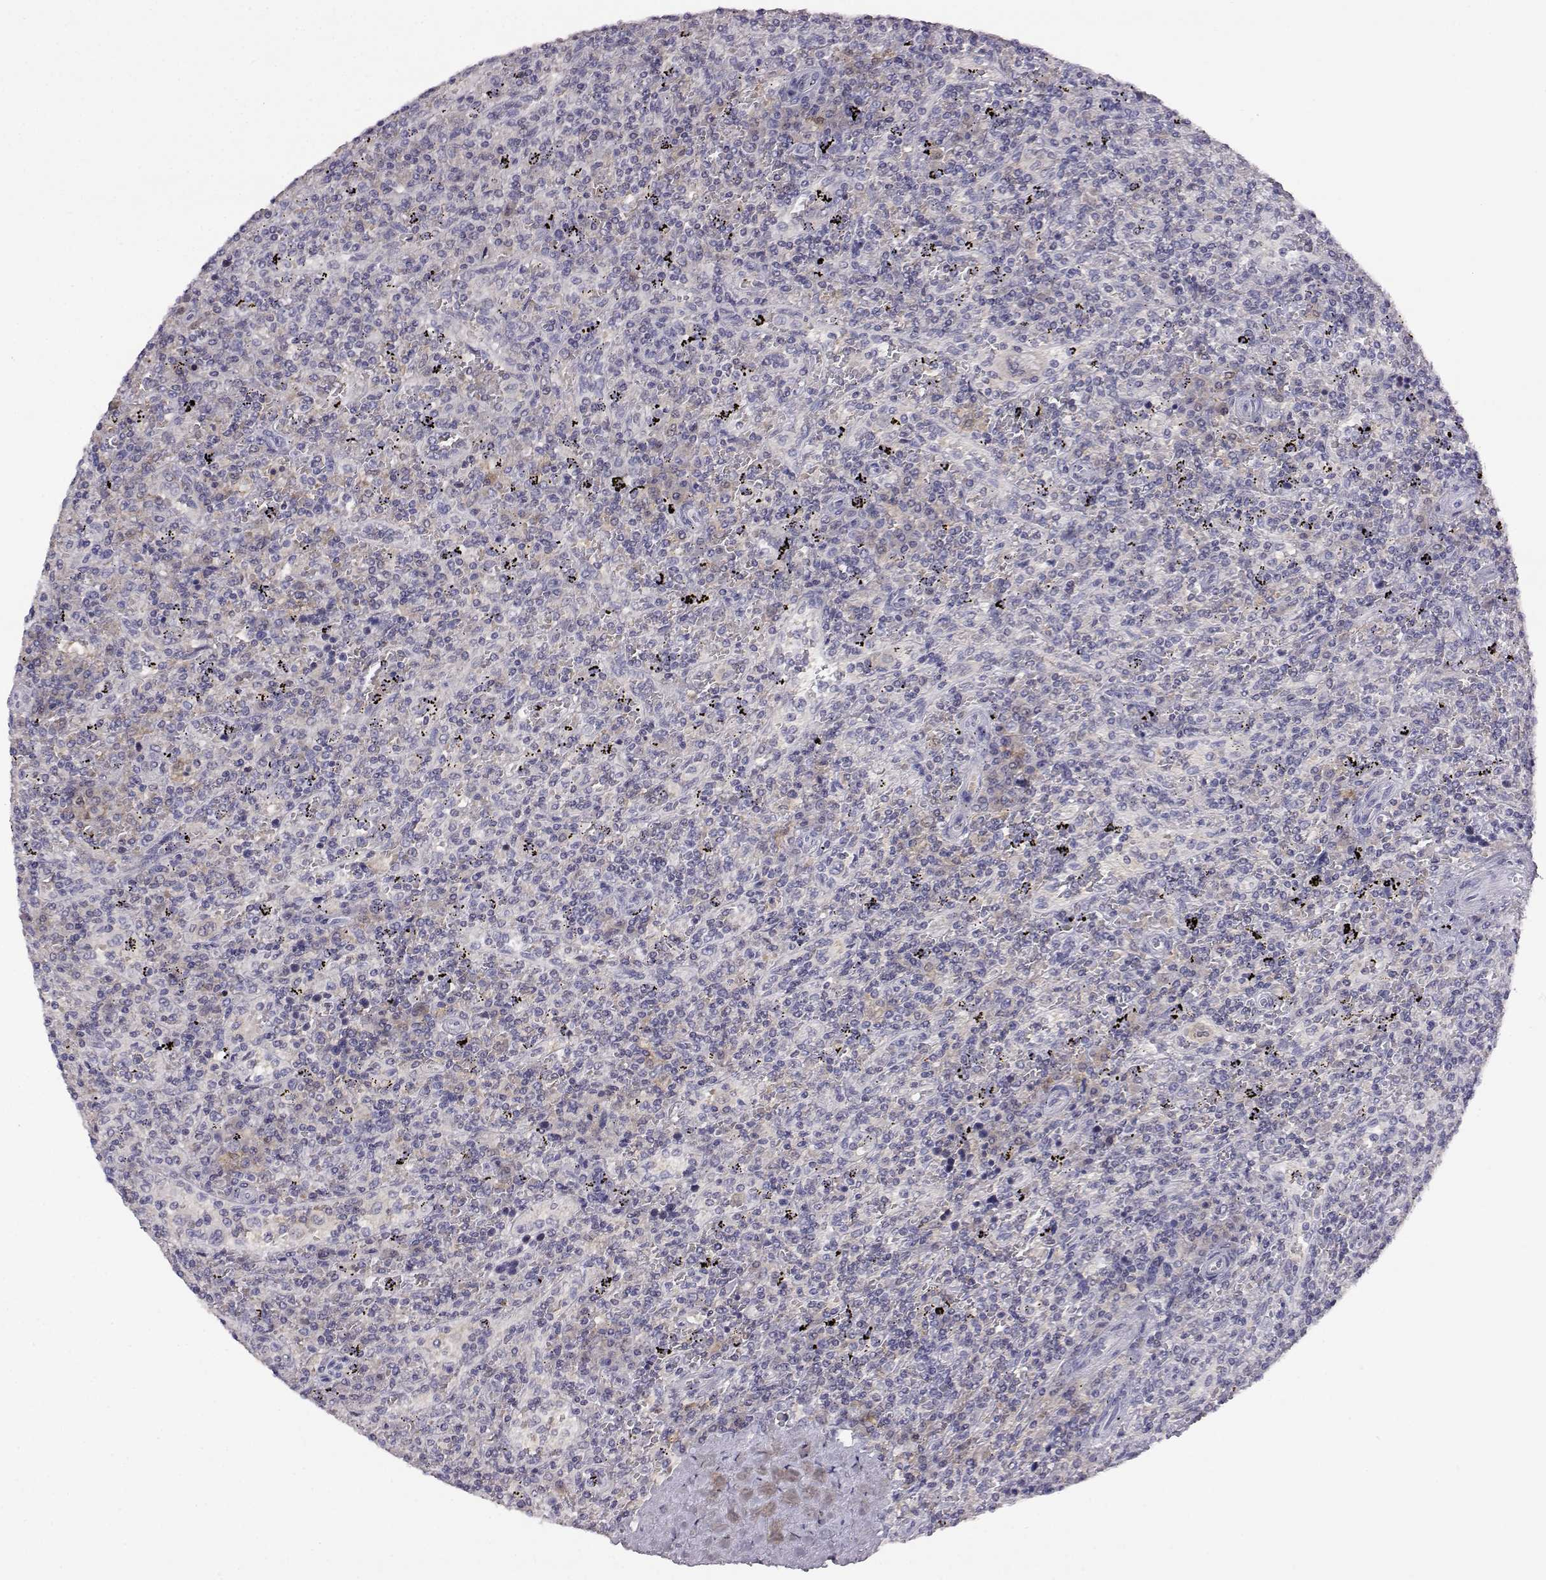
{"staining": {"intensity": "negative", "quantity": "none", "location": "none"}, "tissue": "lymphoma", "cell_type": "Tumor cells", "image_type": "cancer", "snomed": [{"axis": "morphology", "description": "Malignant lymphoma, non-Hodgkin's type, Low grade"}, {"axis": "topography", "description": "Spleen"}], "caption": "Low-grade malignant lymphoma, non-Hodgkin's type was stained to show a protein in brown. There is no significant positivity in tumor cells.", "gene": "AKR1B1", "patient": {"sex": "male", "age": 62}}